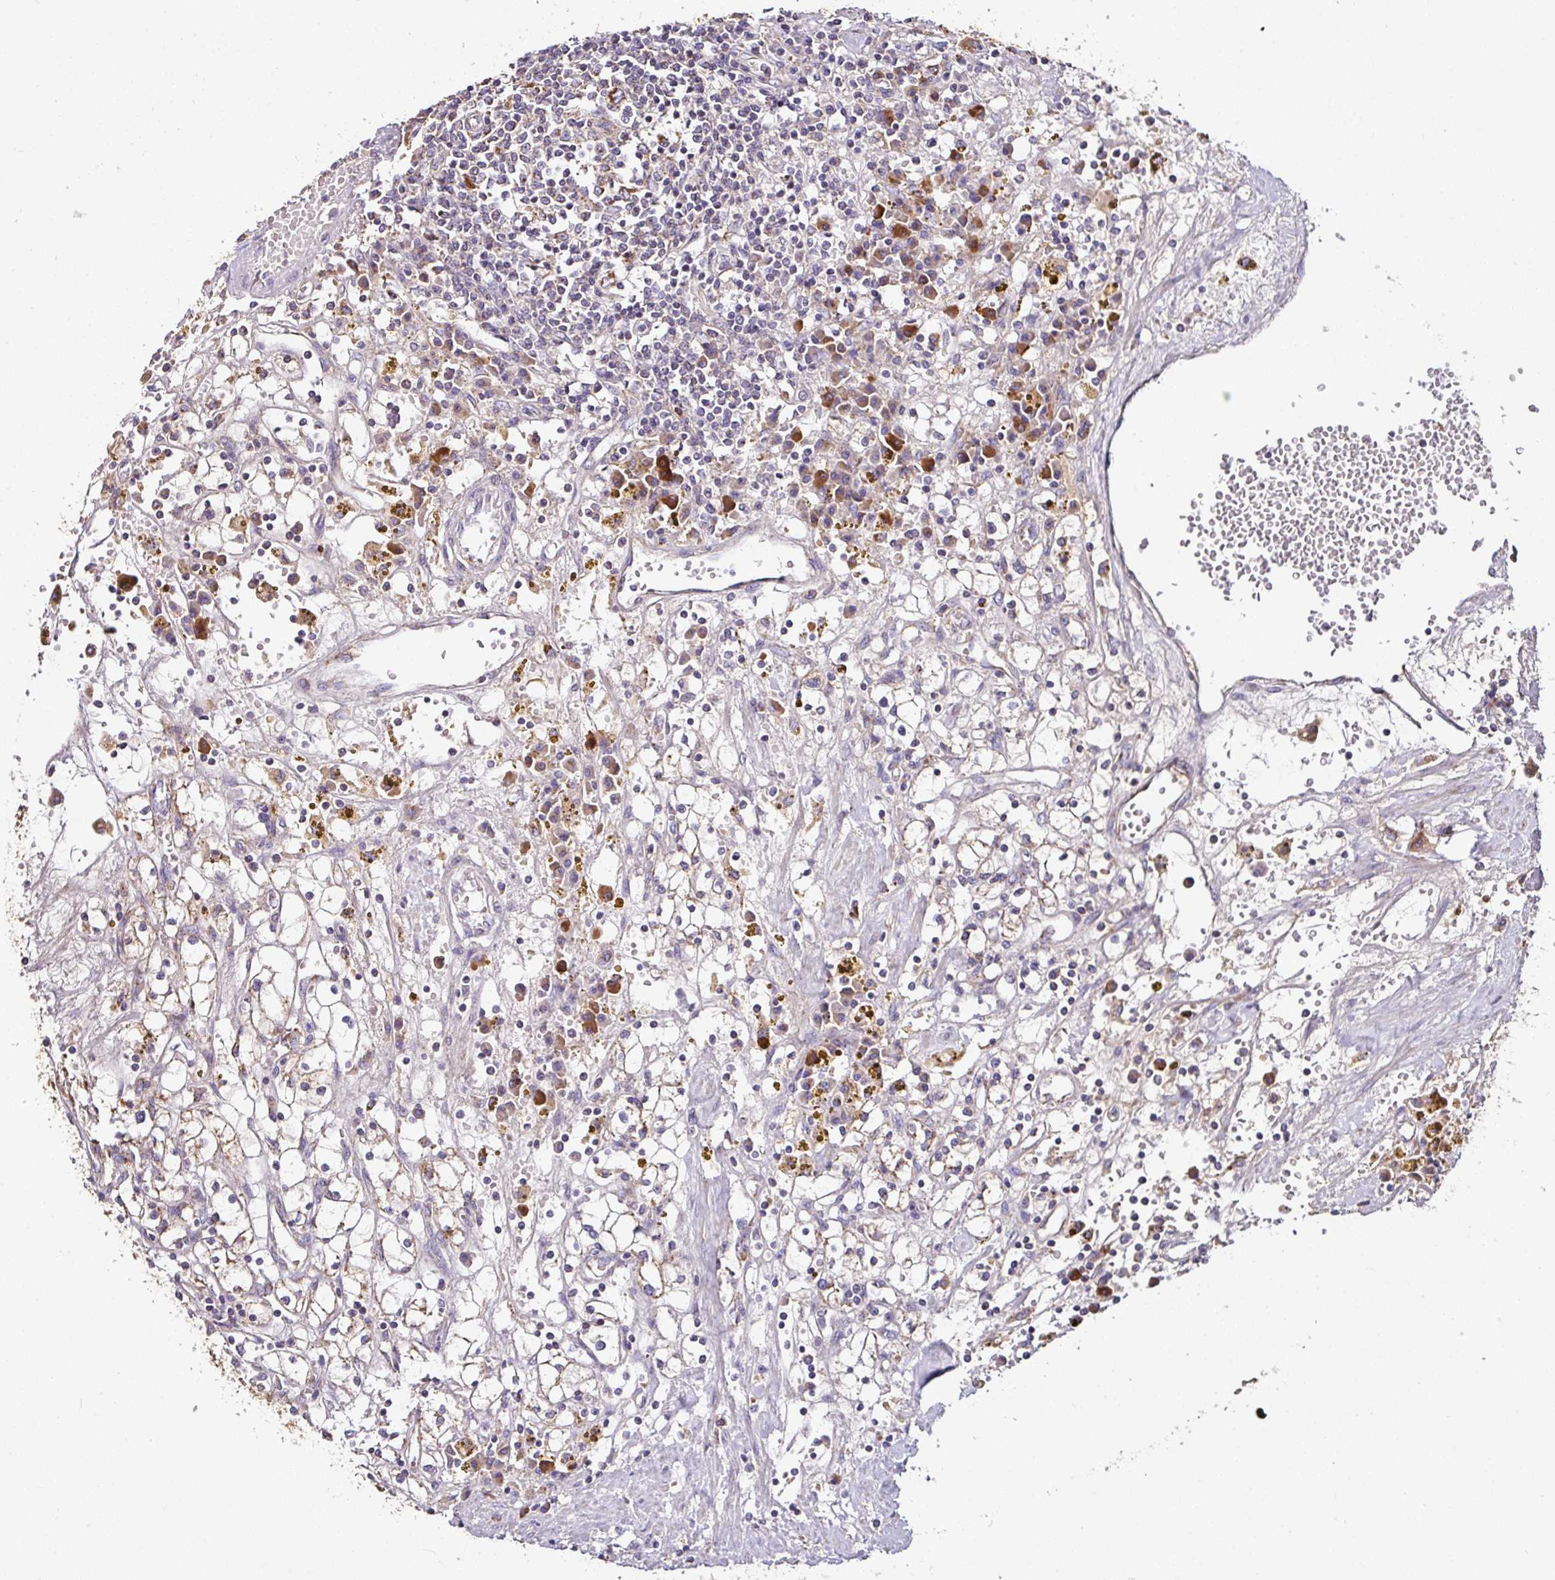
{"staining": {"intensity": "weak", "quantity": "25%-75%", "location": "cytoplasmic/membranous"}, "tissue": "renal cancer", "cell_type": "Tumor cells", "image_type": "cancer", "snomed": [{"axis": "morphology", "description": "Adenocarcinoma, NOS"}, {"axis": "topography", "description": "Kidney"}], "caption": "Immunohistochemistry micrograph of renal cancer (adenocarcinoma) stained for a protein (brown), which reveals low levels of weak cytoplasmic/membranous staining in approximately 25%-75% of tumor cells.", "gene": "CPD", "patient": {"sex": "male", "age": 56}}